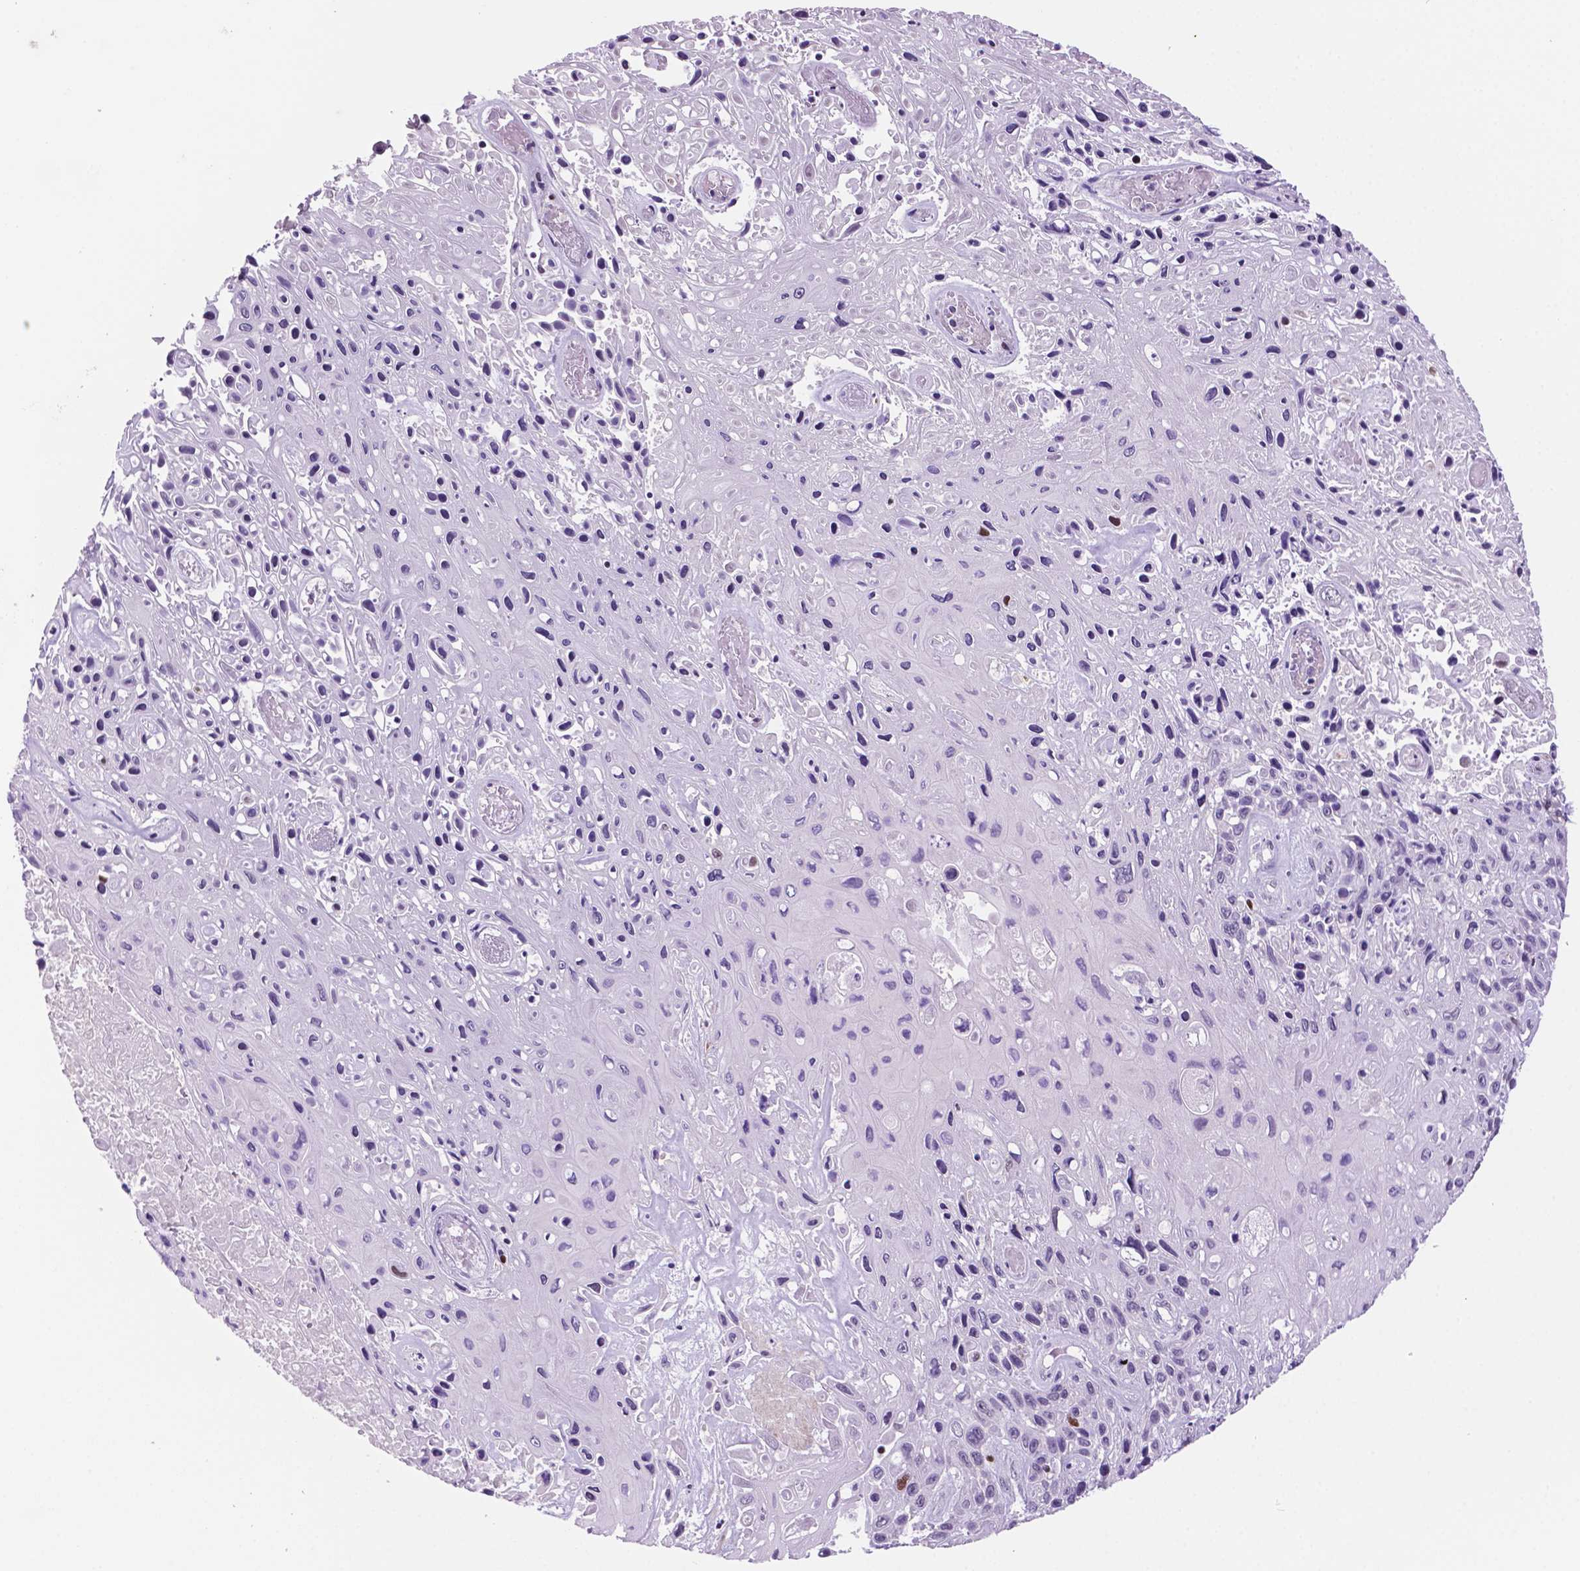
{"staining": {"intensity": "moderate", "quantity": "<25%", "location": "nuclear"}, "tissue": "skin cancer", "cell_type": "Tumor cells", "image_type": "cancer", "snomed": [{"axis": "morphology", "description": "Squamous cell carcinoma, NOS"}, {"axis": "topography", "description": "Skin"}], "caption": "An image showing moderate nuclear positivity in about <25% of tumor cells in skin cancer (squamous cell carcinoma), as visualized by brown immunohistochemical staining.", "gene": "NCAPH2", "patient": {"sex": "male", "age": 82}}